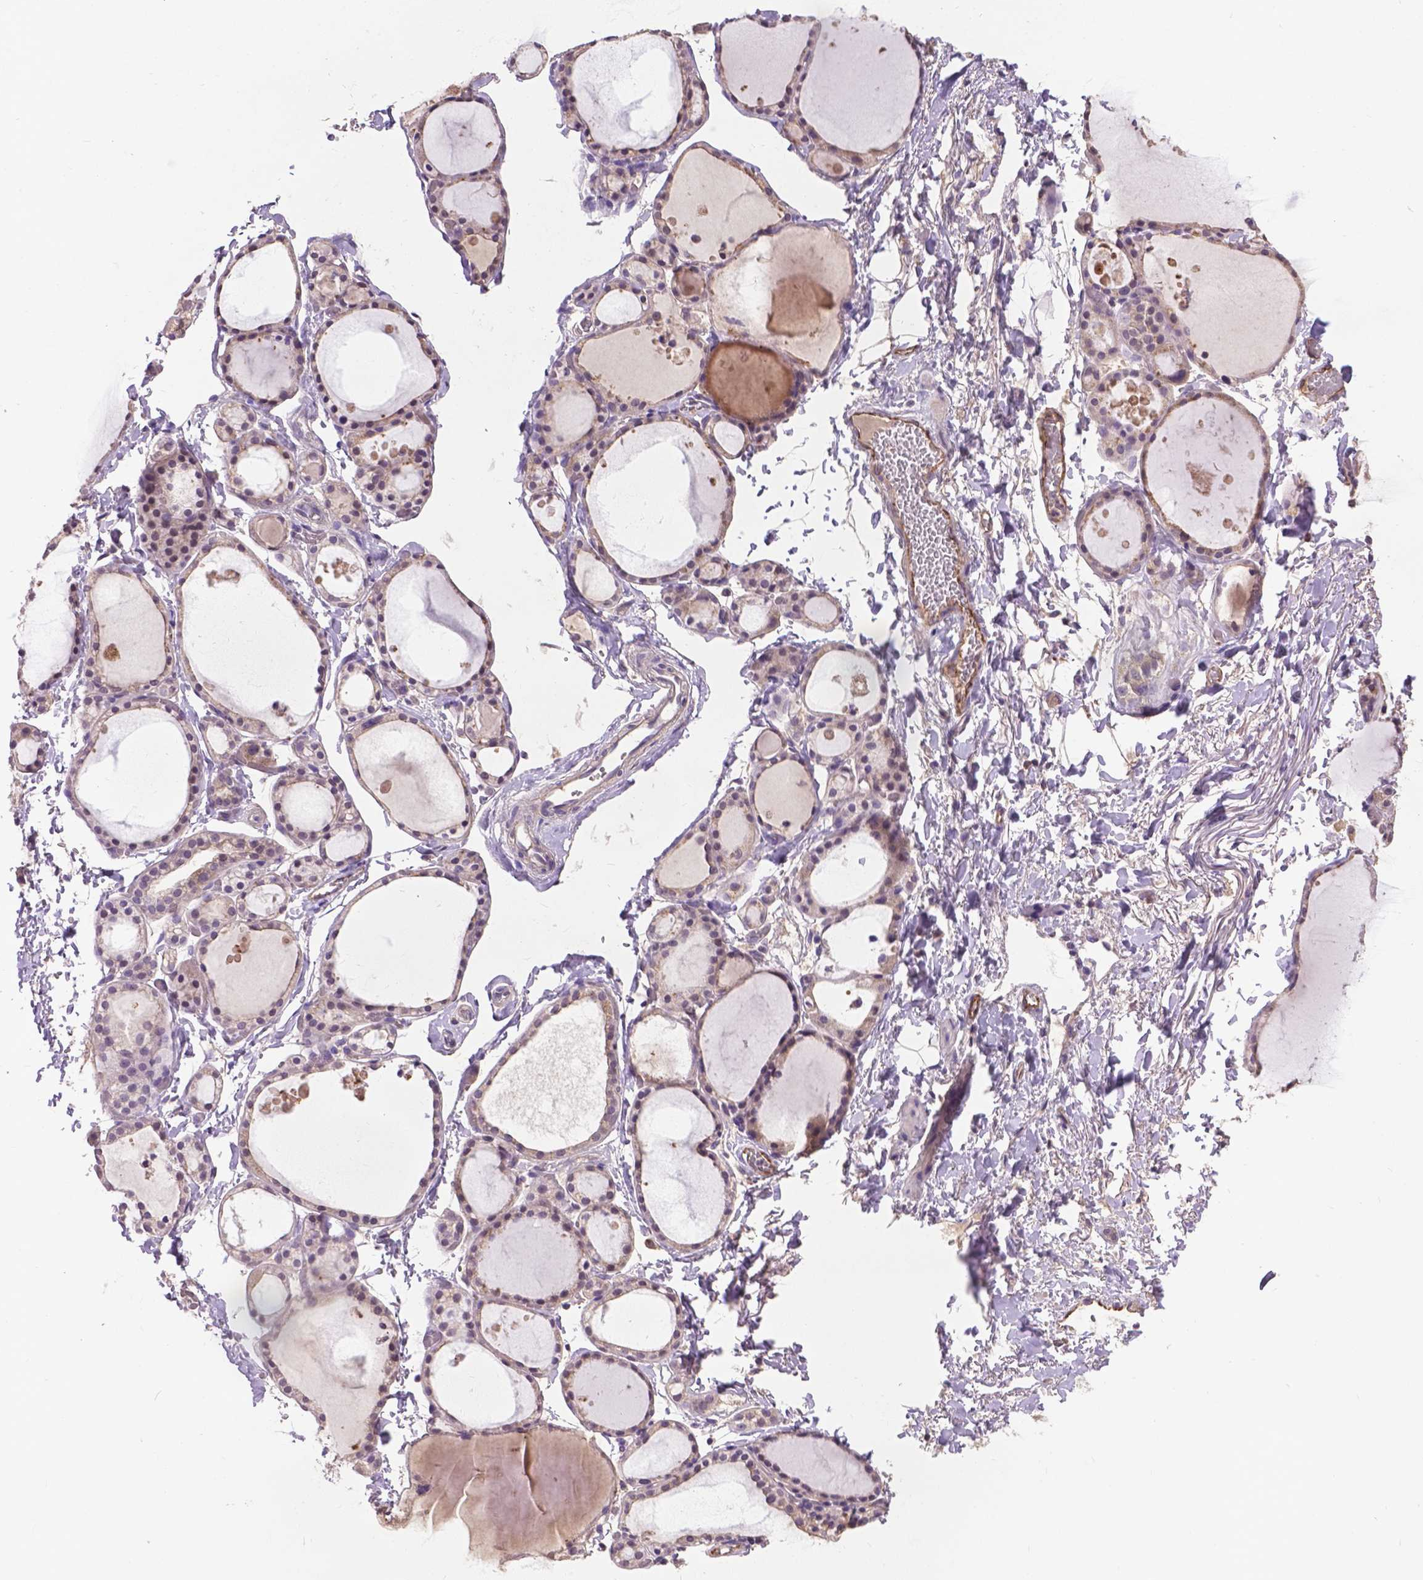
{"staining": {"intensity": "moderate", "quantity": "<25%", "location": "cytoplasmic/membranous,nuclear"}, "tissue": "thyroid gland", "cell_type": "Glandular cells", "image_type": "normal", "snomed": [{"axis": "morphology", "description": "Normal tissue, NOS"}, {"axis": "topography", "description": "Thyroid gland"}], "caption": "Human thyroid gland stained for a protein (brown) demonstrates moderate cytoplasmic/membranous,nuclear positive positivity in approximately <25% of glandular cells.", "gene": "ZNF337", "patient": {"sex": "male", "age": 68}}